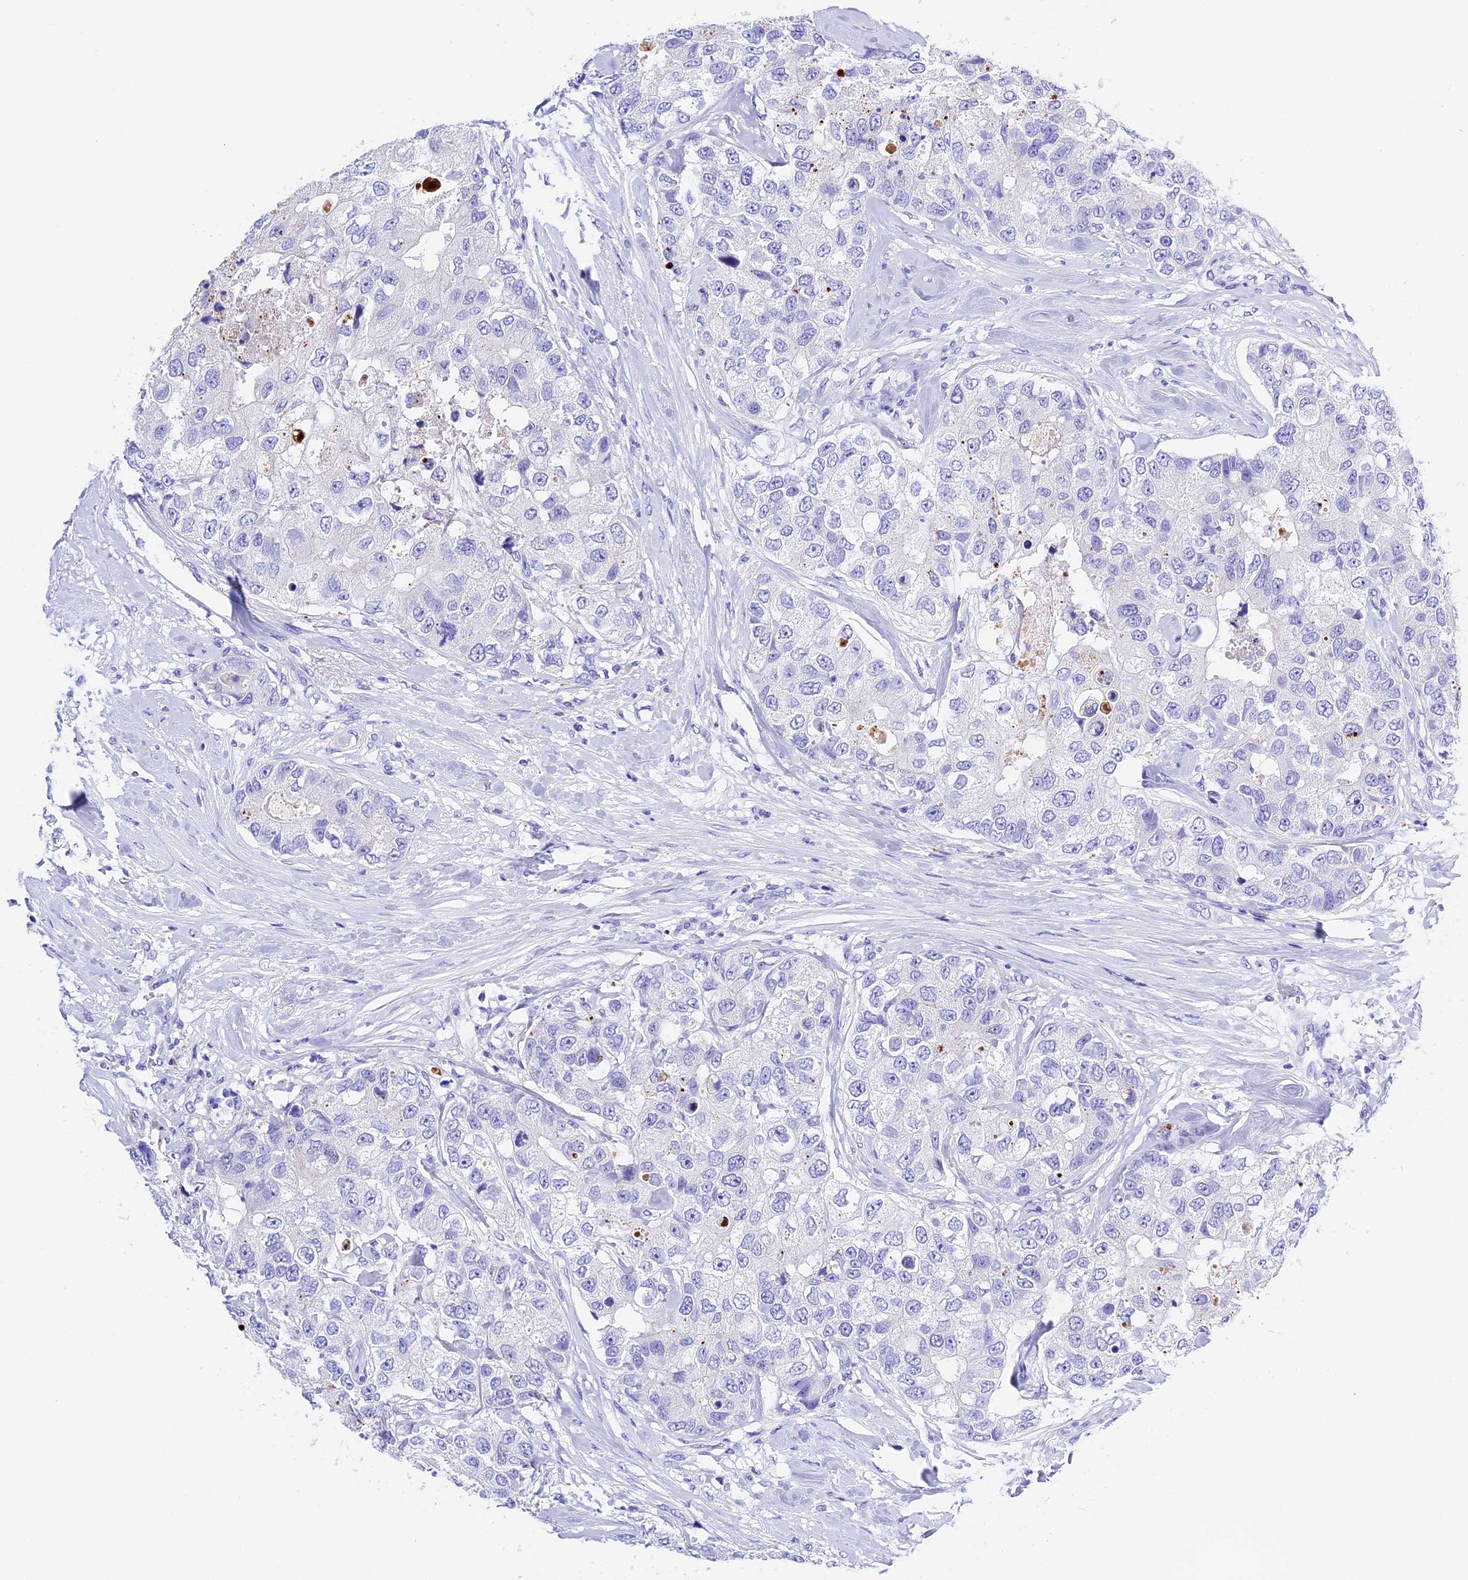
{"staining": {"intensity": "negative", "quantity": "none", "location": "none"}, "tissue": "breast cancer", "cell_type": "Tumor cells", "image_type": "cancer", "snomed": [{"axis": "morphology", "description": "Duct carcinoma"}, {"axis": "topography", "description": "Breast"}], "caption": "The immunohistochemistry photomicrograph has no significant staining in tumor cells of breast invasive ductal carcinoma tissue.", "gene": "PSG11", "patient": {"sex": "female", "age": 62}}